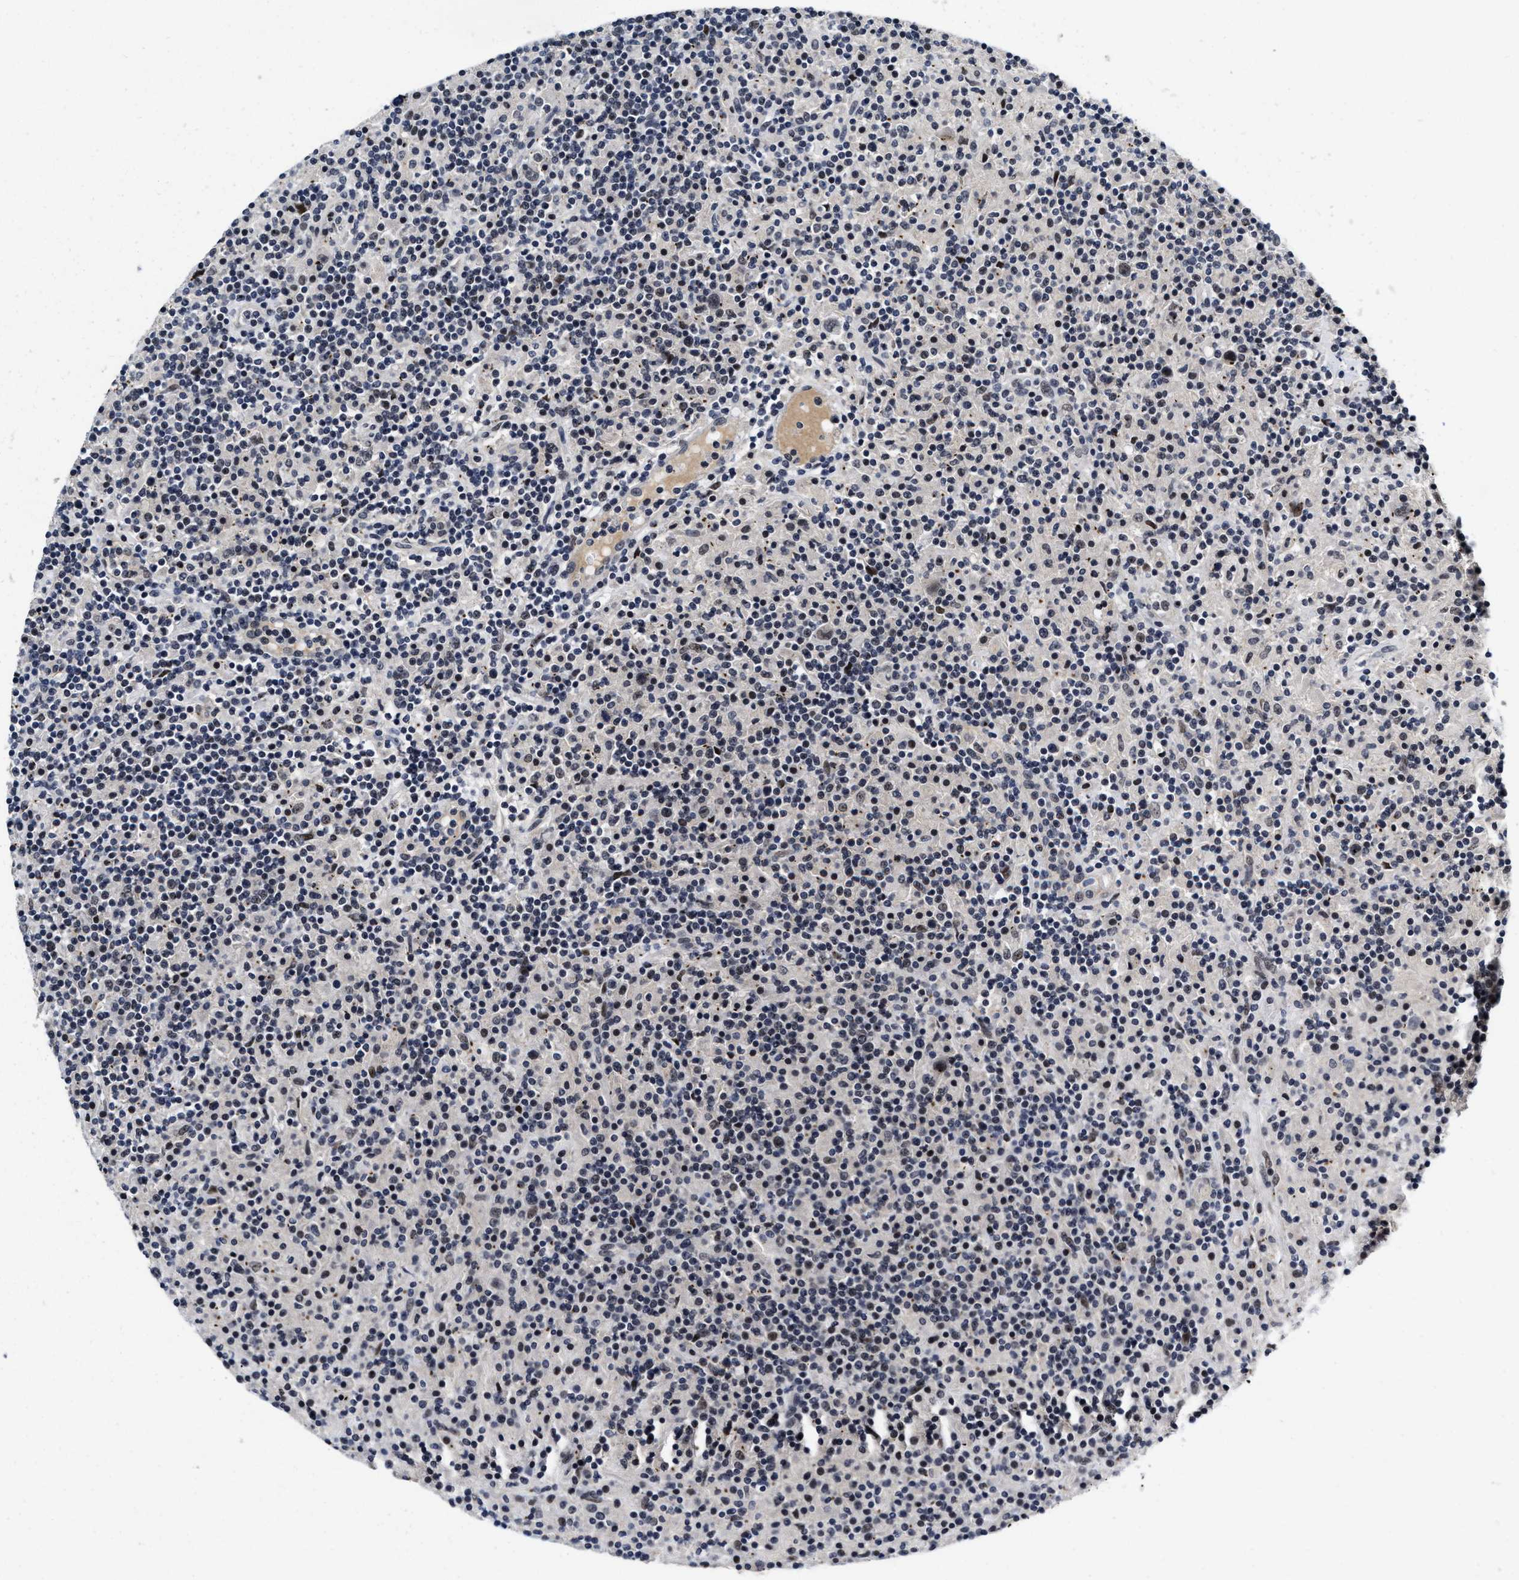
{"staining": {"intensity": "moderate", "quantity": "25%-75%", "location": "nuclear"}, "tissue": "lymphoma", "cell_type": "Tumor cells", "image_type": "cancer", "snomed": [{"axis": "morphology", "description": "Hodgkin's disease, NOS"}, {"axis": "topography", "description": "Lymph node"}], "caption": "Tumor cells reveal medium levels of moderate nuclear staining in approximately 25%-75% of cells in lymphoma. (Brightfield microscopy of DAB IHC at high magnification).", "gene": "INIP", "patient": {"sex": "male", "age": 70}}